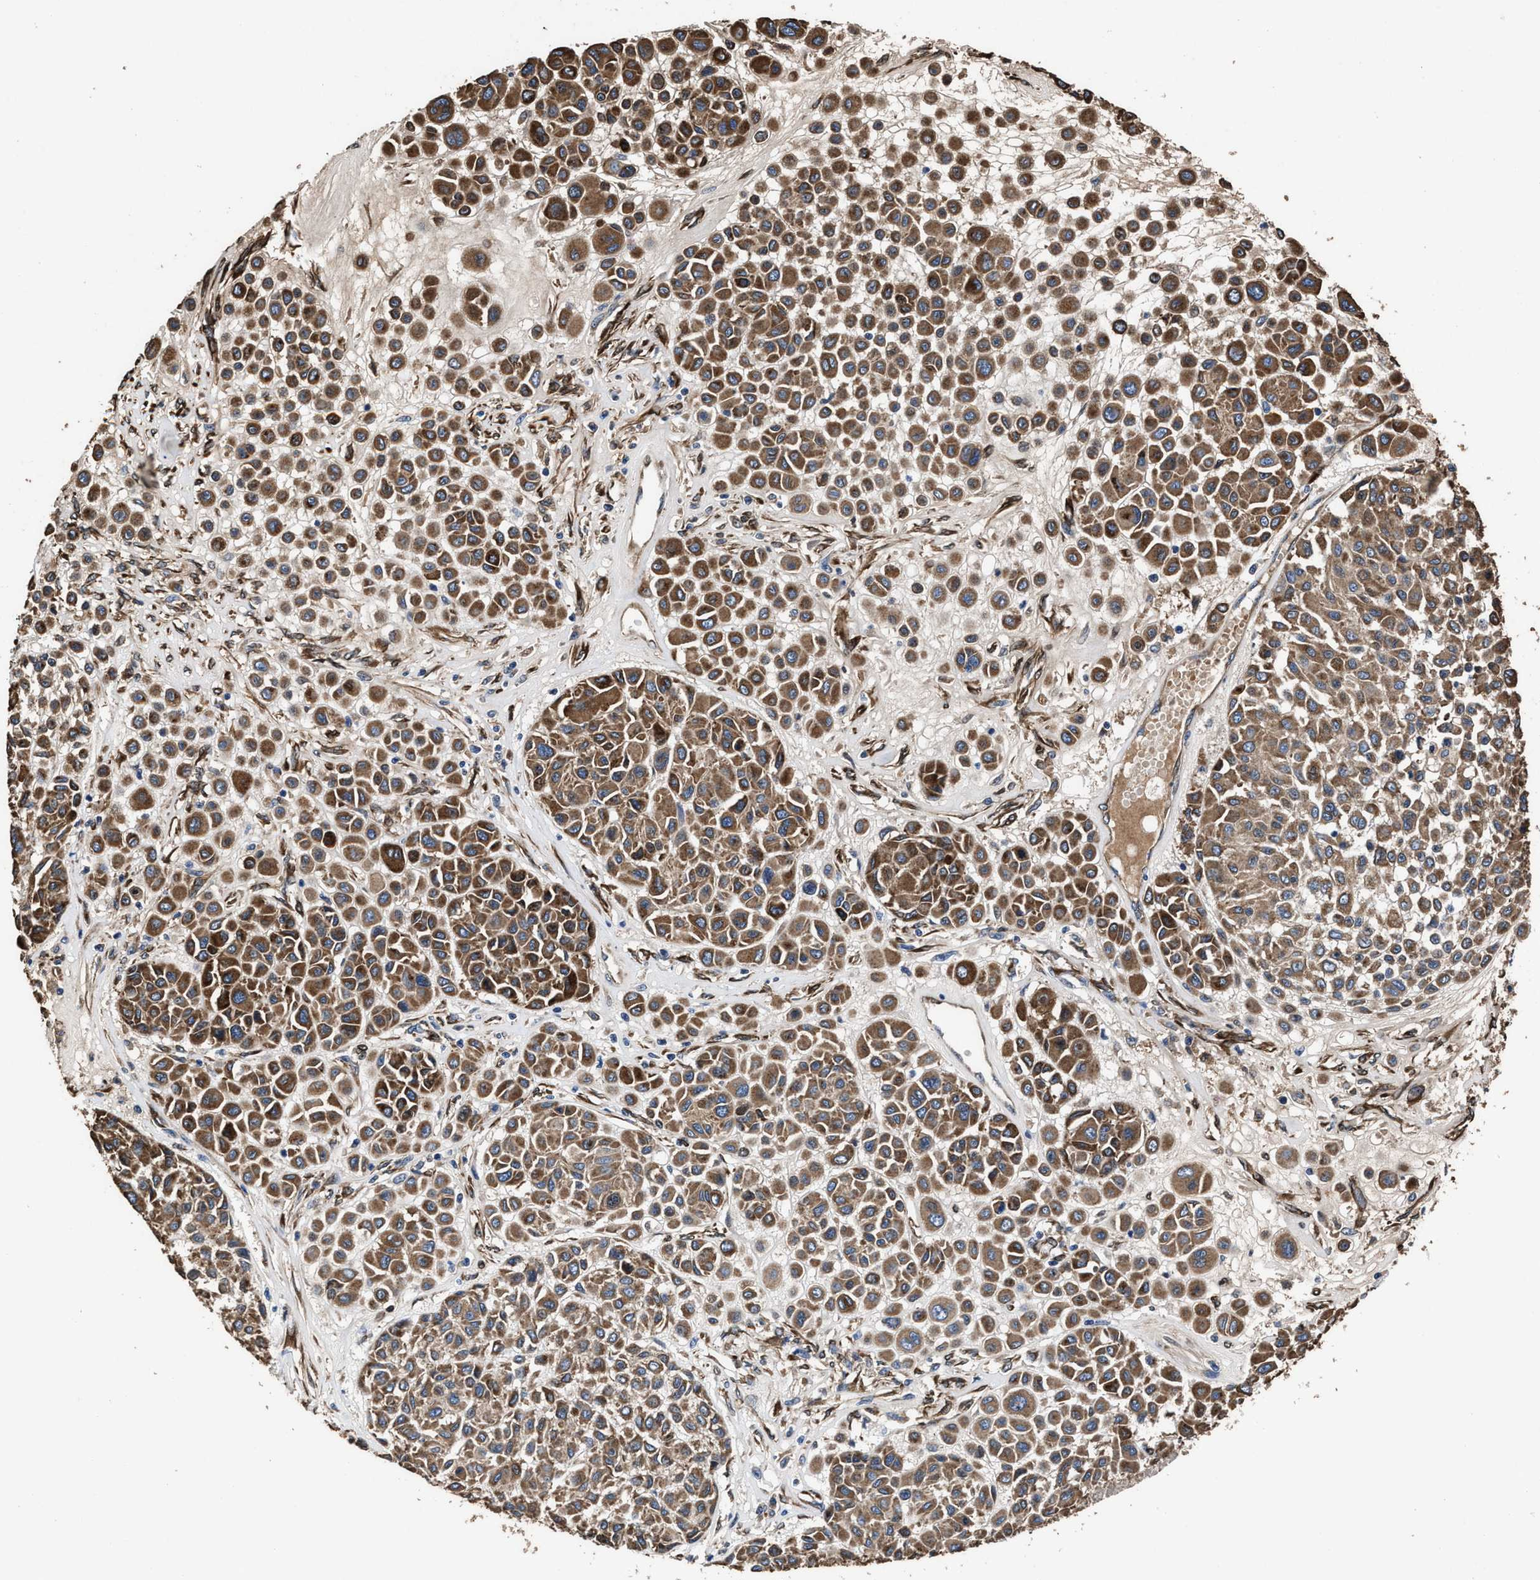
{"staining": {"intensity": "strong", "quantity": ">75%", "location": "cytoplasmic/membranous"}, "tissue": "melanoma", "cell_type": "Tumor cells", "image_type": "cancer", "snomed": [{"axis": "morphology", "description": "Malignant melanoma, Metastatic site"}, {"axis": "topography", "description": "Soft tissue"}], "caption": "Malignant melanoma (metastatic site) was stained to show a protein in brown. There is high levels of strong cytoplasmic/membranous positivity in about >75% of tumor cells.", "gene": "IDNK", "patient": {"sex": "male", "age": 41}}